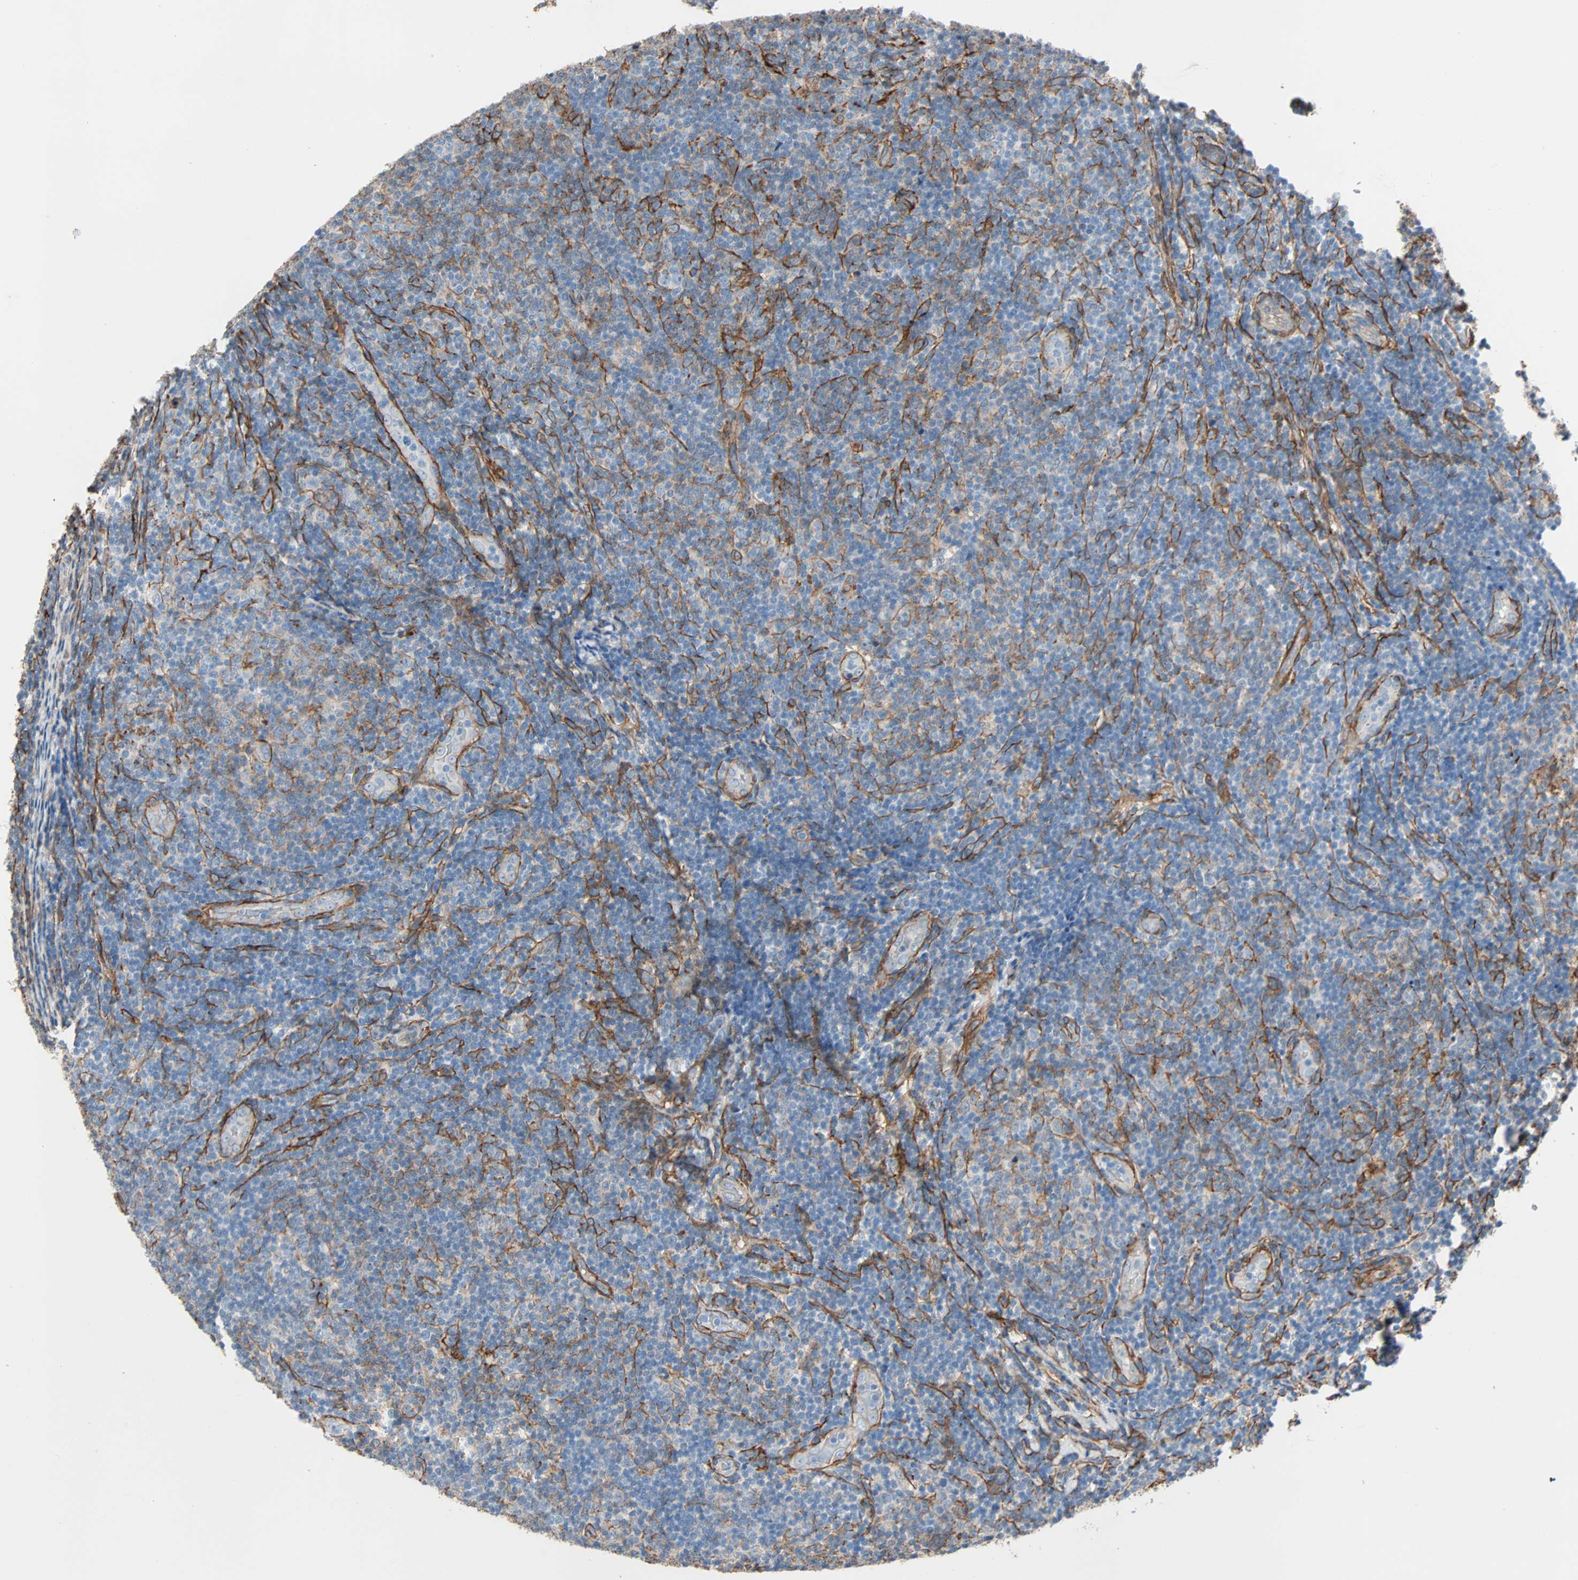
{"staining": {"intensity": "moderate", "quantity": "<25%", "location": "cytoplasmic/membranous"}, "tissue": "lymphoma", "cell_type": "Tumor cells", "image_type": "cancer", "snomed": [{"axis": "morphology", "description": "Malignant lymphoma, non-Hodgkin's type, Low grade"}, {"axis": "topography", "description": "Lymph node"}], "caption": "This is a micrograph of immunohistochemistry staining of lymphoma, which shows moderate positivity in the cytoplasmic/membranous of tumor cells.", "gene": "EPB41L2", "patient": {"sex": "male", "age": 83}}